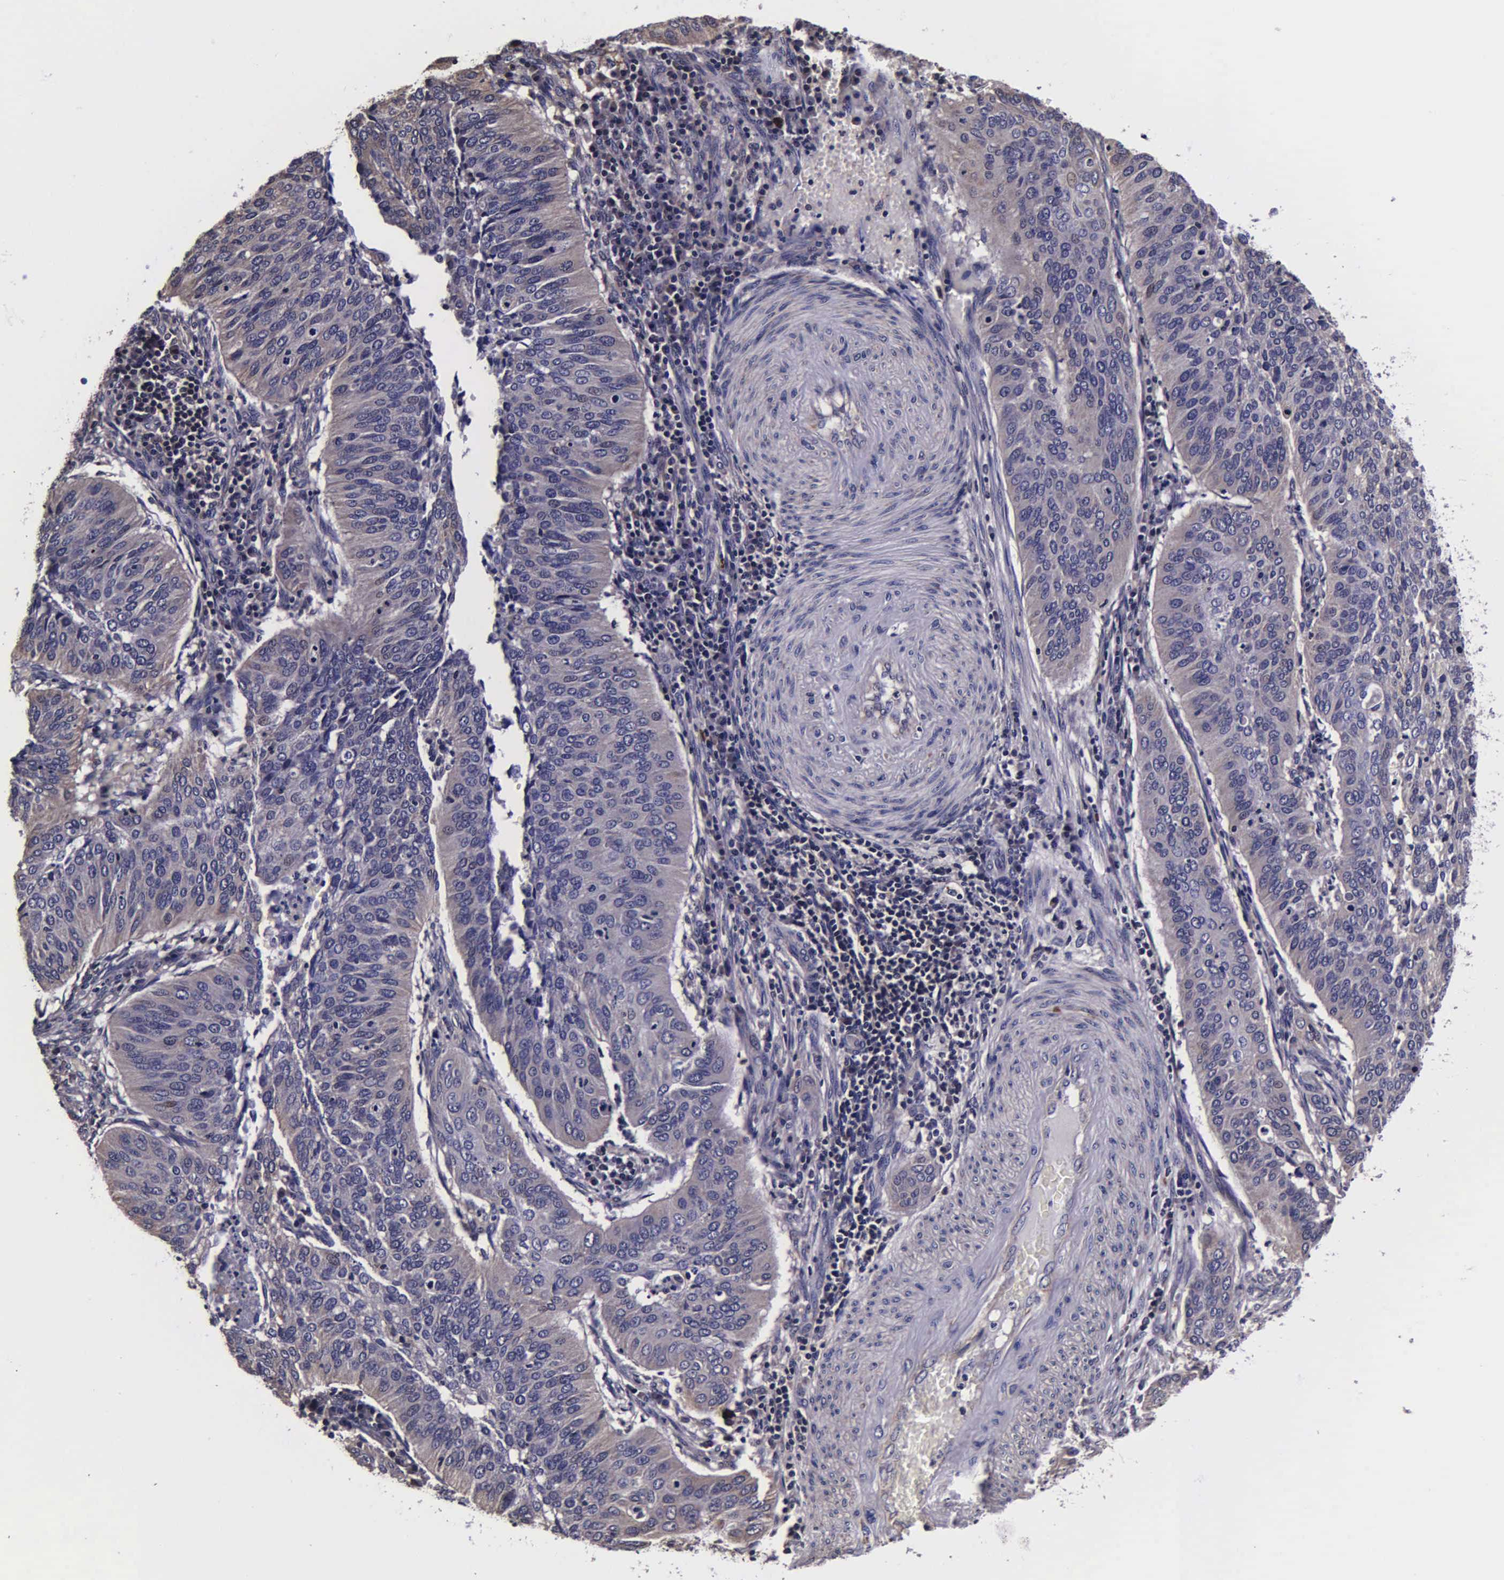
{"staining": {"intensity": "weak", "quantity": ">75%", "location": "cytoplasmic/membranous"}, "tissue": "cervical cancer", "cell_type": "Tumor cells", "image_type": "cancer", "snomed": [{"axis": "morphology", "description": "Squamous cell carcinoma, NOS"}, {"axis": "topography", "description": "Cervix"}], "caption": "Protein expression analysis of human cervical cancer reveals weak cytoplasmic/membranous positivity in approximately >75% of tumor cells. The staining was performed using DAB (3,3'-diaminobenzidine), with brown indicating positive protein expression. Nuclei are stained blue with hematoxylin.", "gene": "PSMA3", "patient": {"sex": "female", "age": 39}}